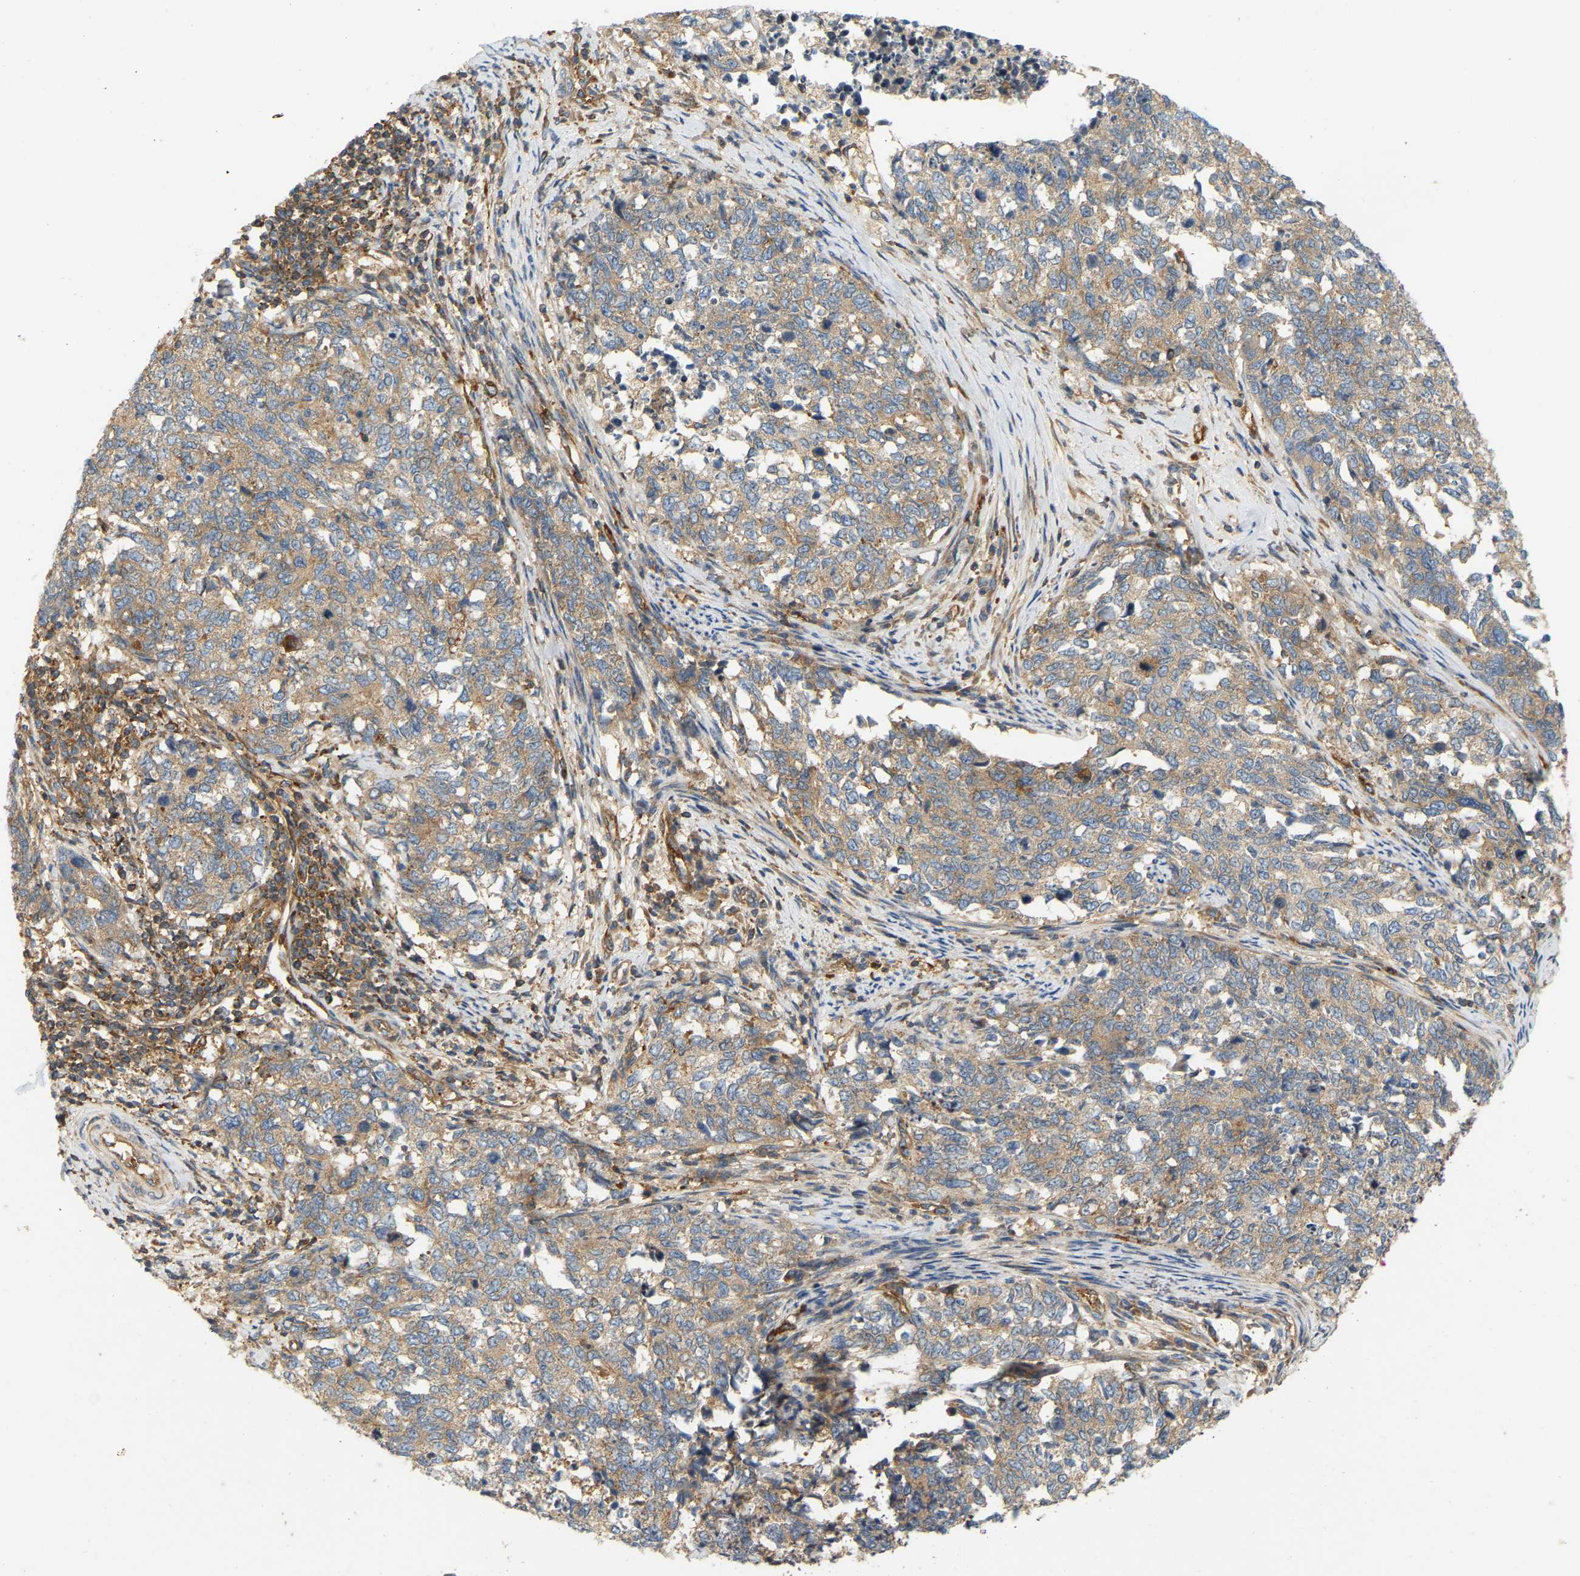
{"staining": {"intensity": "weak", "quantity": ">75%", "location": "cytoplasmic/membranous"}, "tissue": "cervical cancer", "cell_type": "Tumor cells", "image_type": "cancer", "snomed": [{"axis": "morphology", "description": "Squamous cell carcinoma, NOS"}, {"axis": "topography", "description": "Cervix"}], "caption": "Immunohistochemistry image of neoplastic tissue: human cervical squamous cell carcinoma stained using IHC exhibits low levels of weak protein expression localized specifically in the cytoplasmic/membranous of tumor cells, appearing as a cytoplasmic/membranous brown color.", "gene": "AKAP13", "patient": {"sex": "female", "age": 63}}